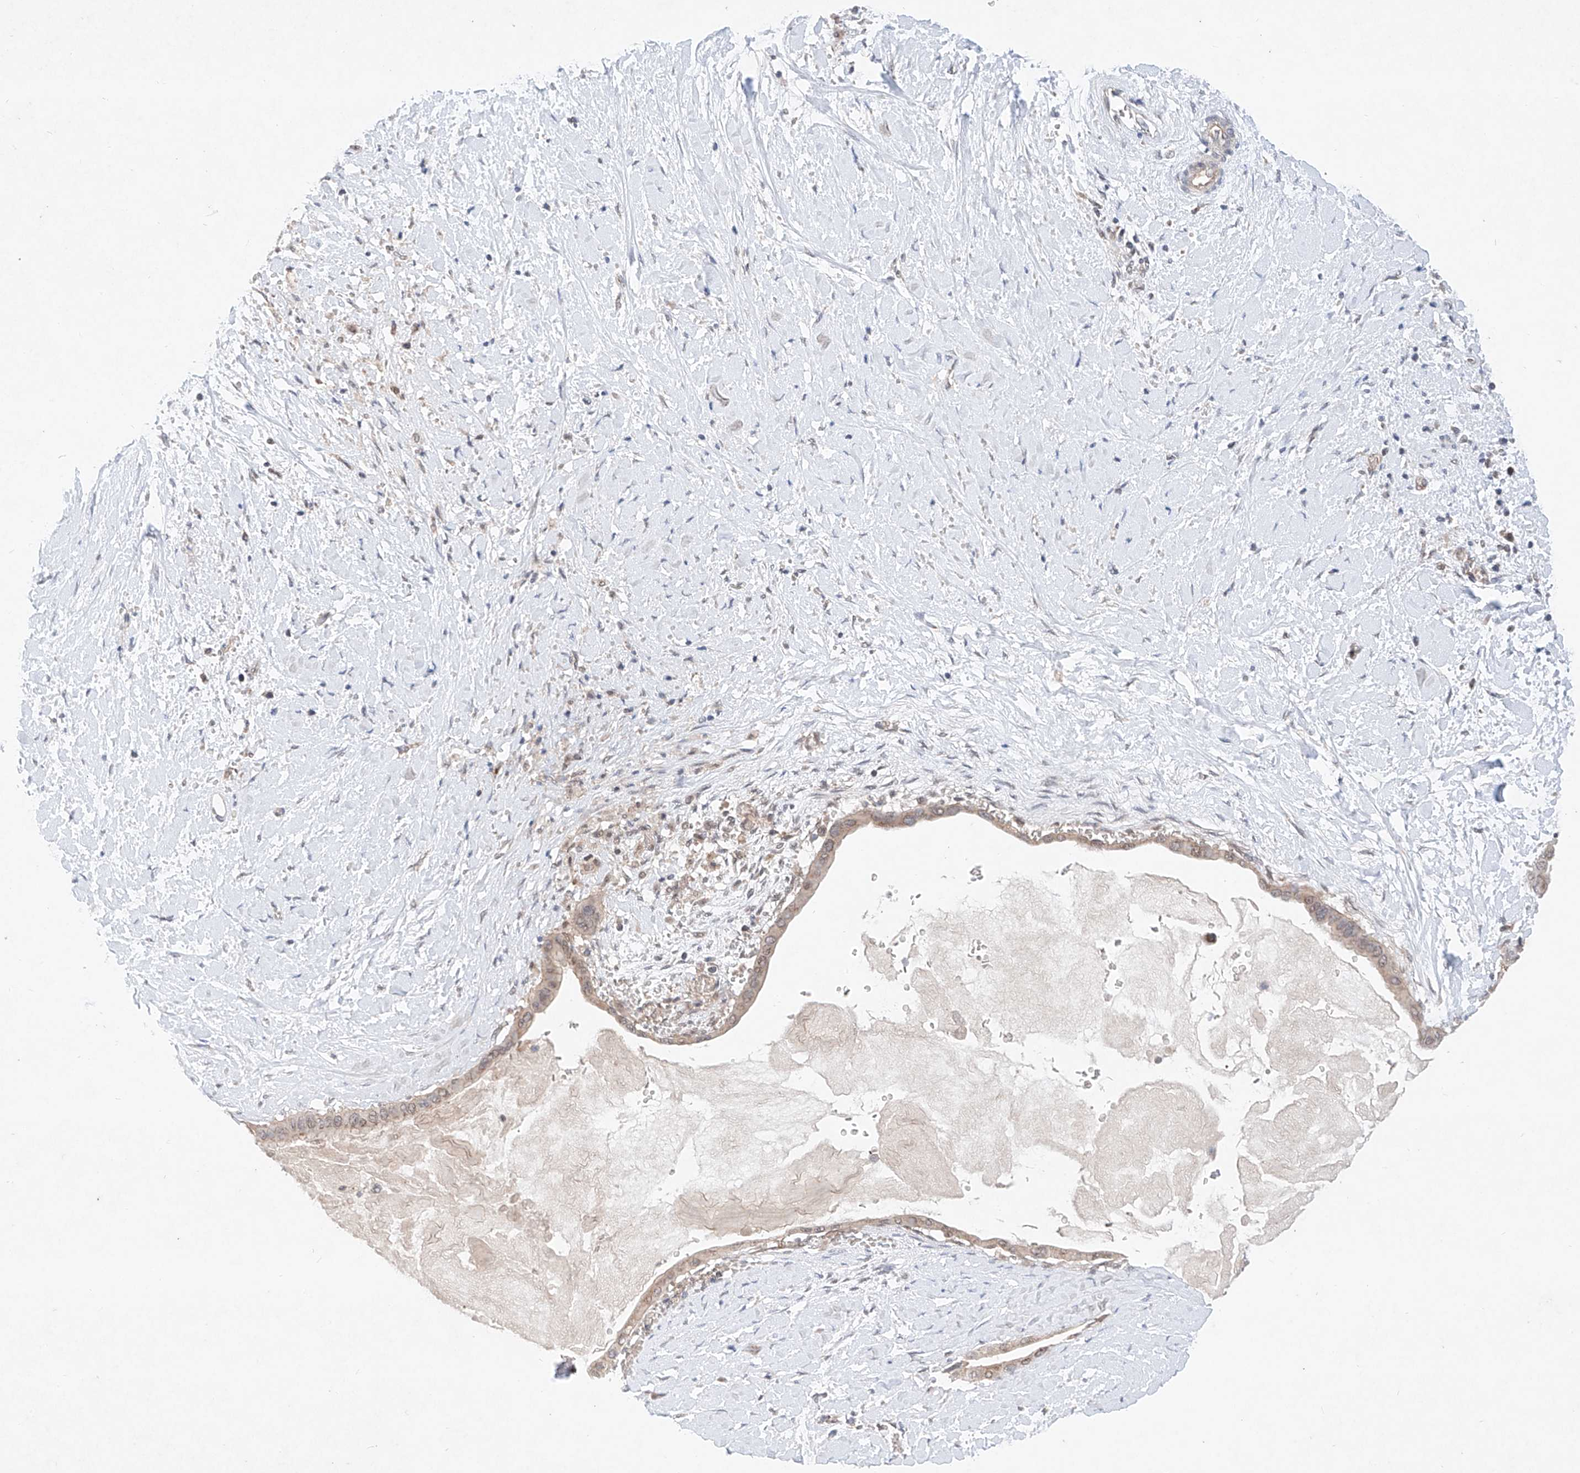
{"staining": {"intensity": "weak", "quantity": ">75%", "location": "cytoplasmic/membranous"}, "tissue": "pancreatic cancer", "cell_type": "Tumor cells", "image_type": "cancer", "snomed": [{"axis": "morphology", "description": "Adenocarcinoma, NOS"}, {"axis": "topography", "description": "Pancreas"}], "caption": "Immunohistochemistry of human pancreatic cancer demonstrates low levels of weak cytoplasmic/membranous positivity in about >75% of tumor cells.", "gene": "FASTK", "patient": {"sex": "male", "age": 55}}